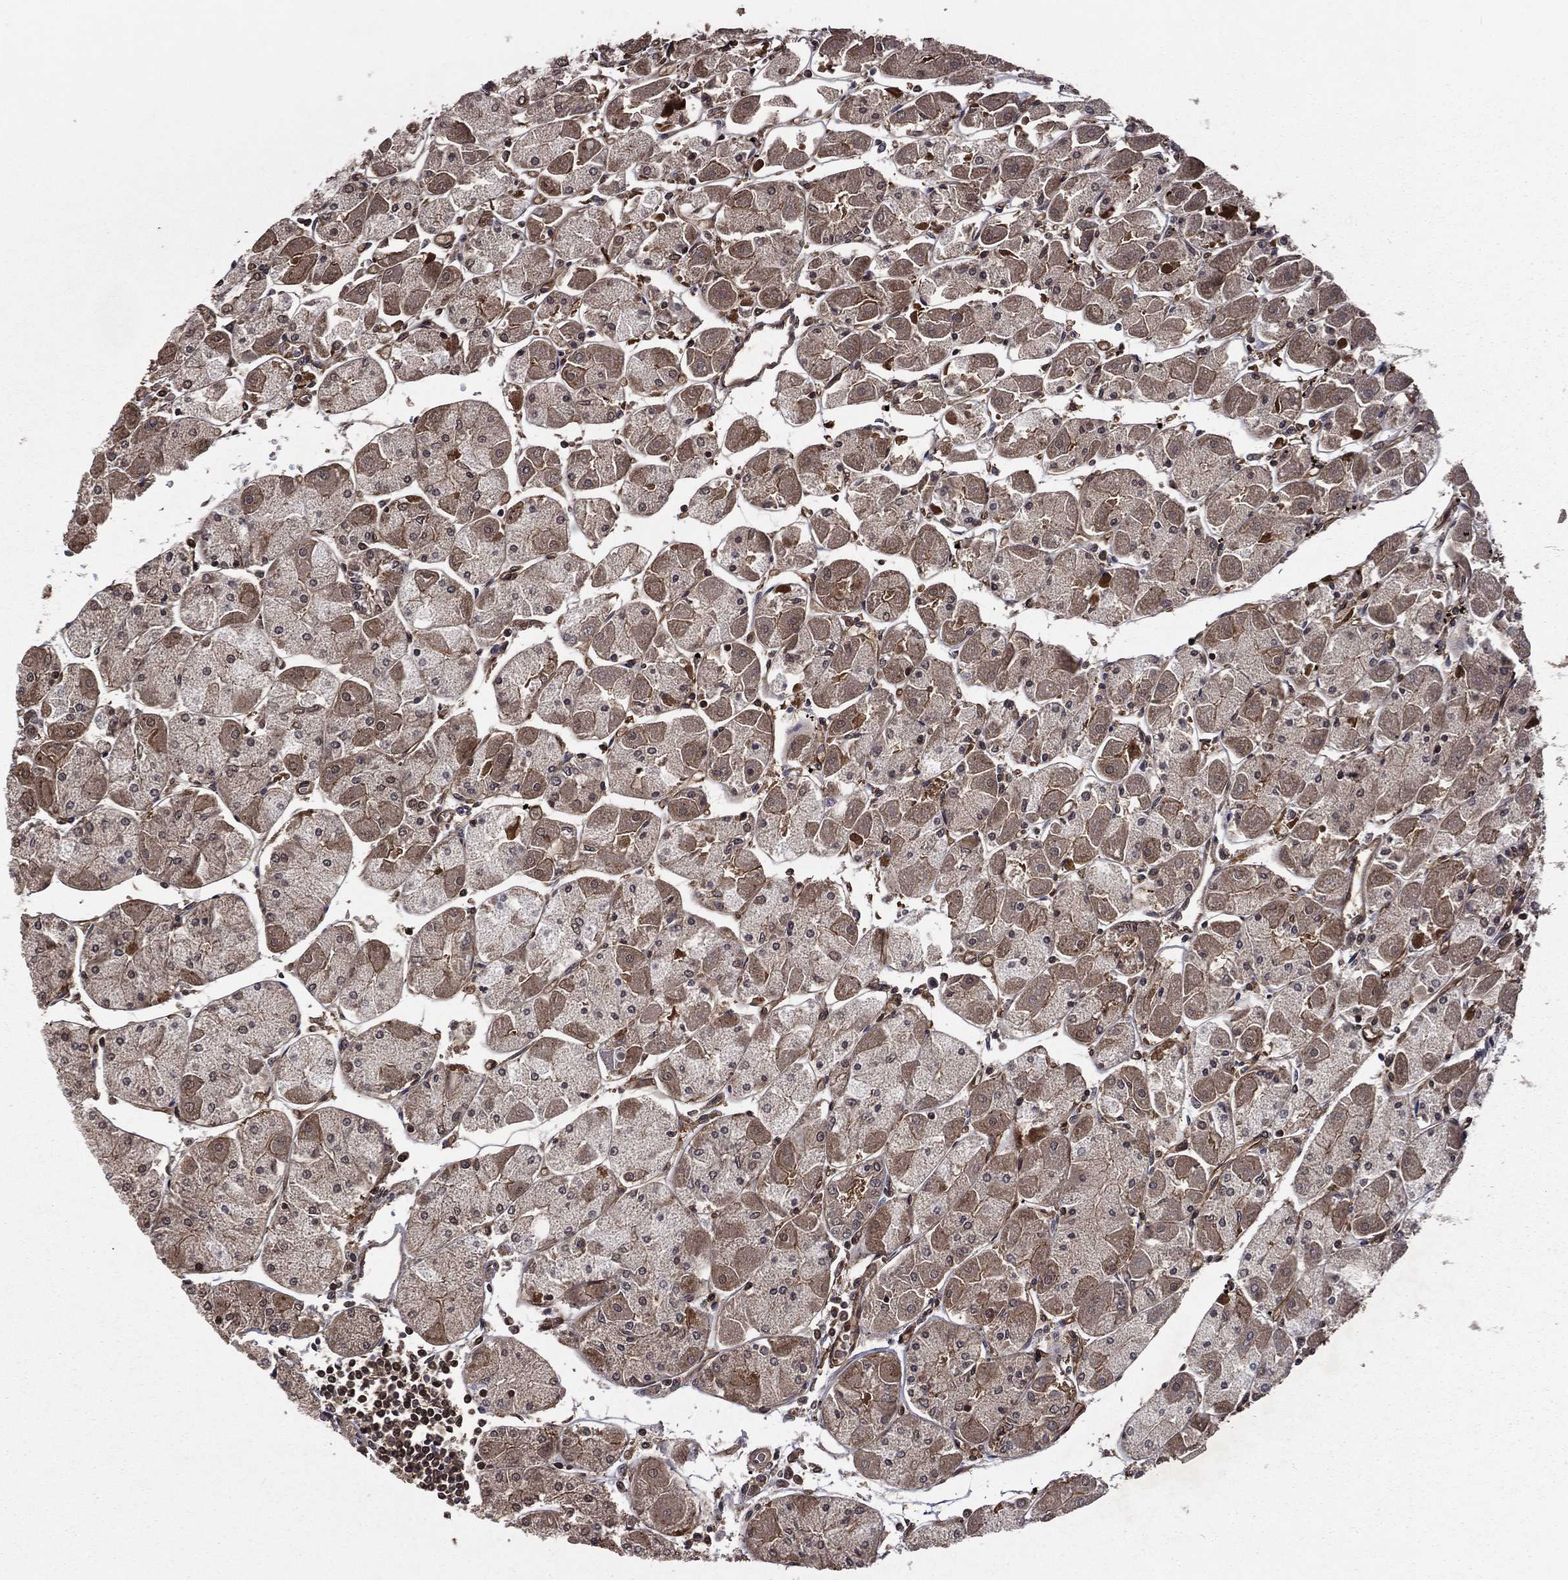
{"staining": {"intensity": "moderate", "quantity": "<25%", "location": "cytoplasmic/membranous"}, "tissue": "stomach", "cell_type": "Glandular cells", "image_type": "normal", "snomed": [{"axis": "morphology", "description": "Normal tissue, NOS"}, {"axis": "topography", "description": "Stomach"}], "caption": "Human stomach stained with a protein marker reveals moderate staining in glandular cells.", "gene": "FGD1", "patient": {"sex": "male", "age": 70}}